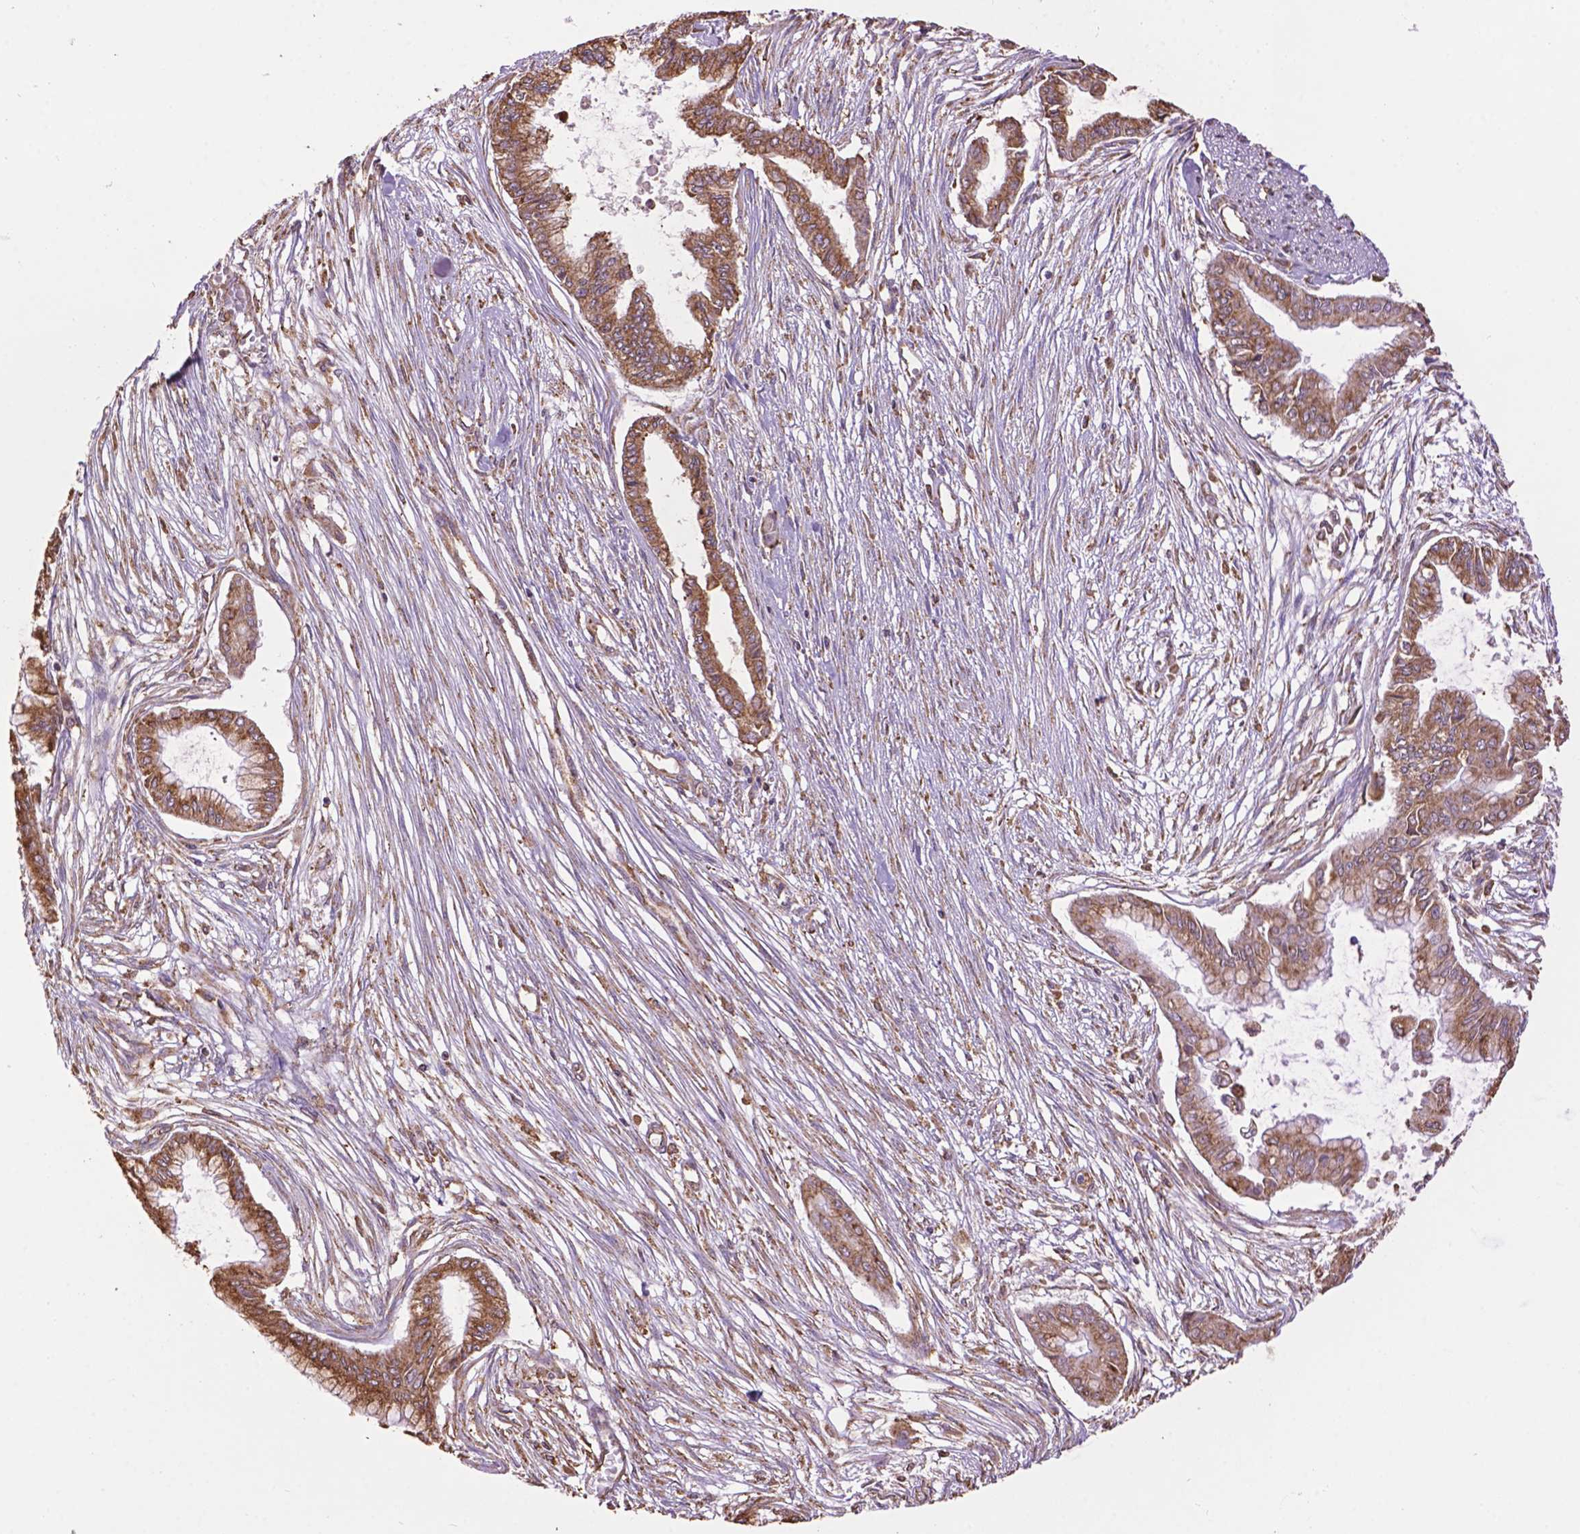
{"staining": {"intensity": "moderate", "quantity": ">75%", "location": "cytoplasmic/membranous"}, "tissue": "pancreatic cancer", "cell_type": "Tumor cells", "image_type": "cancer", "snomed": [{"axis": "morphology", "description": "Adenocarcinoma, NOS"}, {"axis": "topography", "description": "Pancreas"}], "caption": "IHC micrograph of neoplastic tissue: pancreatic cancer (adenocarcinoma) stained using immunohistochemistry reveals medium levels of moderate protein expression localized specifically in the cytoplasmic/membranous of tumor cells, appearing as a cytoplasmic/membranous brown color.", "gene": "PPP2R5E", "patient": {"sex": "female", "age": 68}}